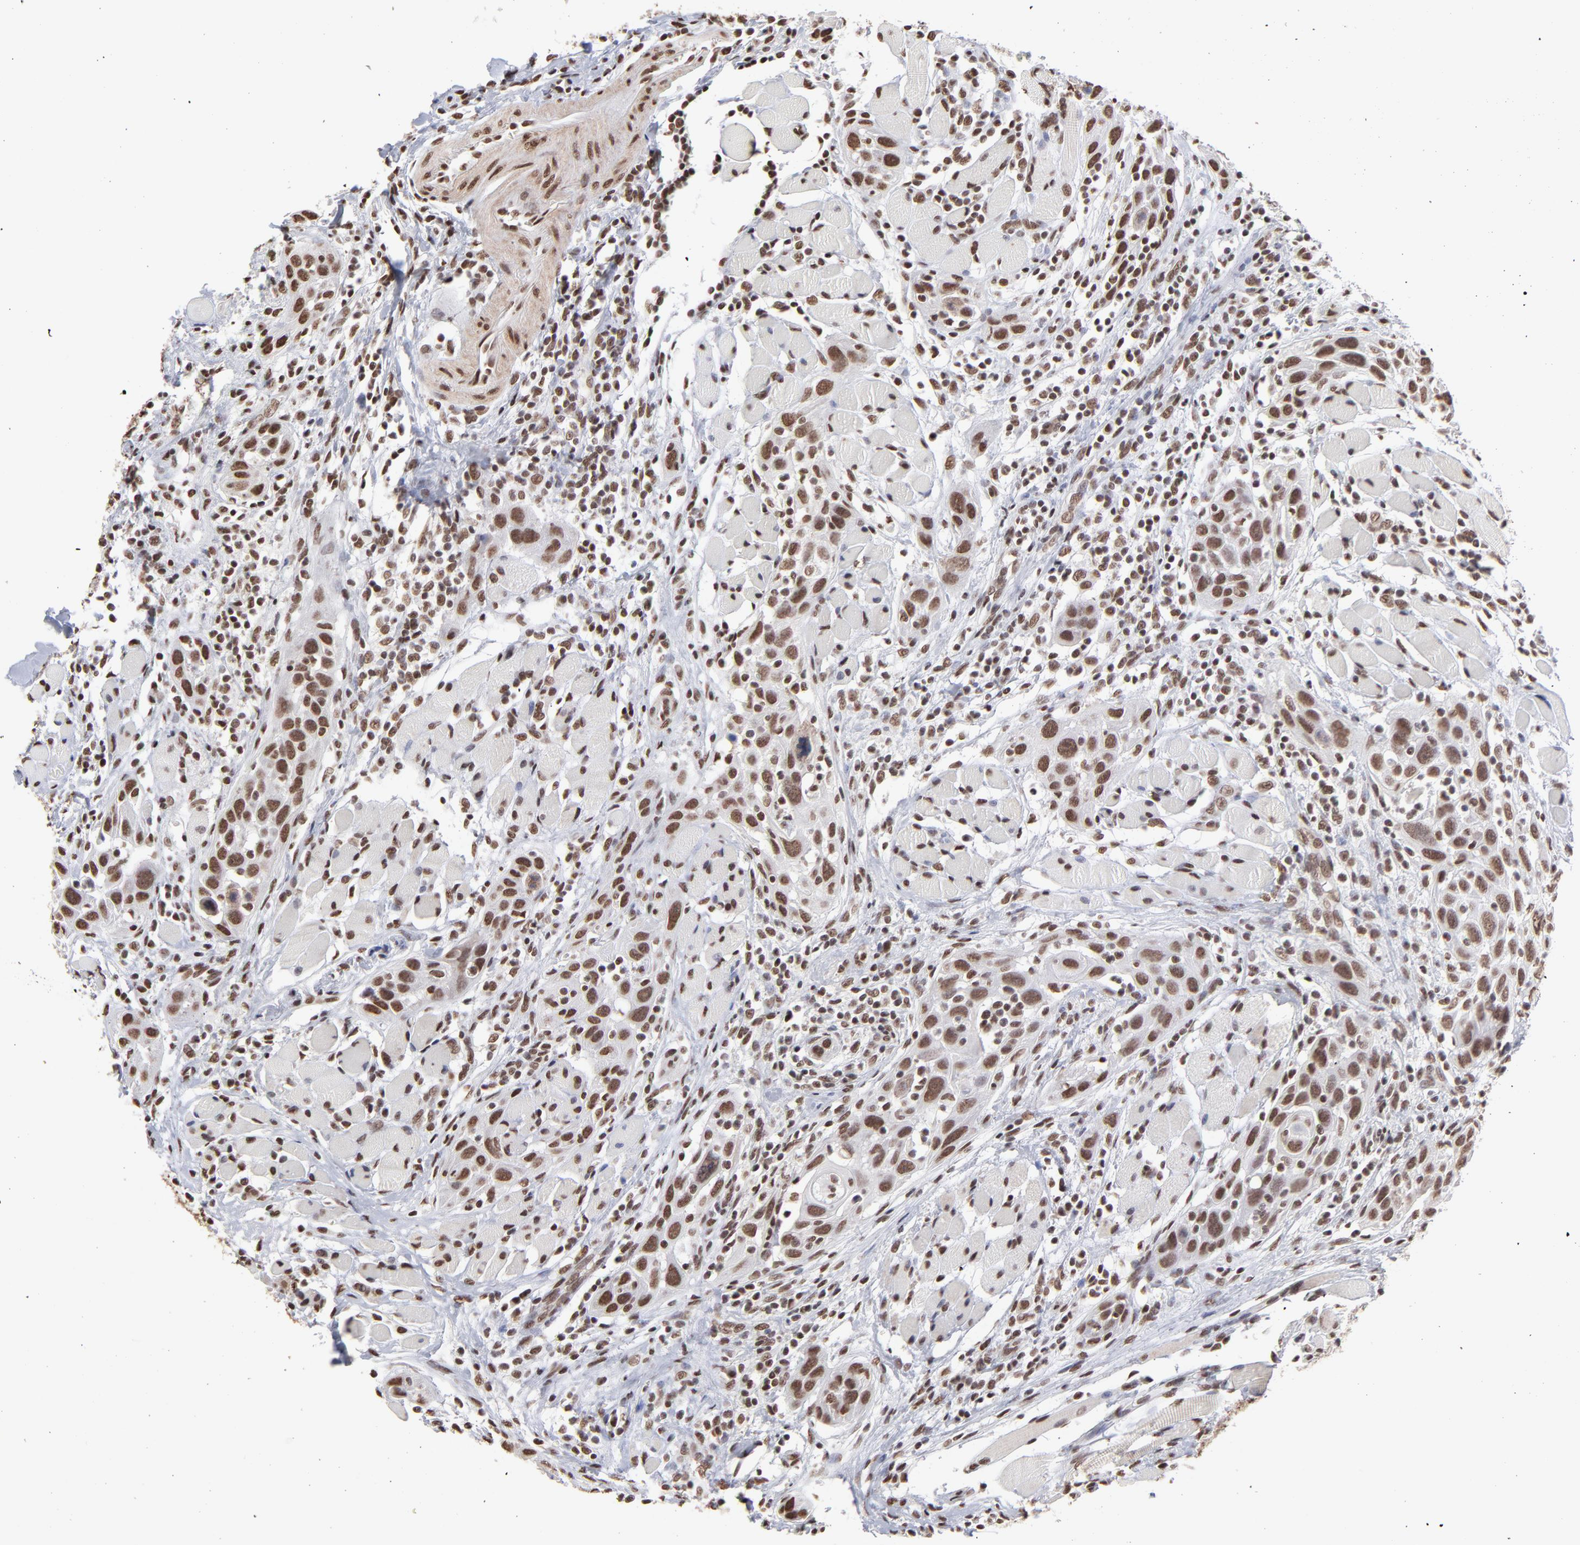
{"staining": {"intensity": "strong", "quantity": ">75%", "location": "nuclear"}, "tissue": "head and neck cancer", "cell_type": "Tumor cells", "image_type": "cancer", "snomed": [{"axis": "morphology", "description": "Squamous cell carcinoma, NOS"}, {"axis": "topography", "description": "Oral tissue"}, {"axis": "topography", "description": "Head-Neck"}], "caption": "Immunohistochemical staining of head and neck squamous cell carcinoma displays strong nuclear protein staining in about >75% of tumor cells.", "gene": "ZNF3", "patient": {"sex": "female", "age": 50}}